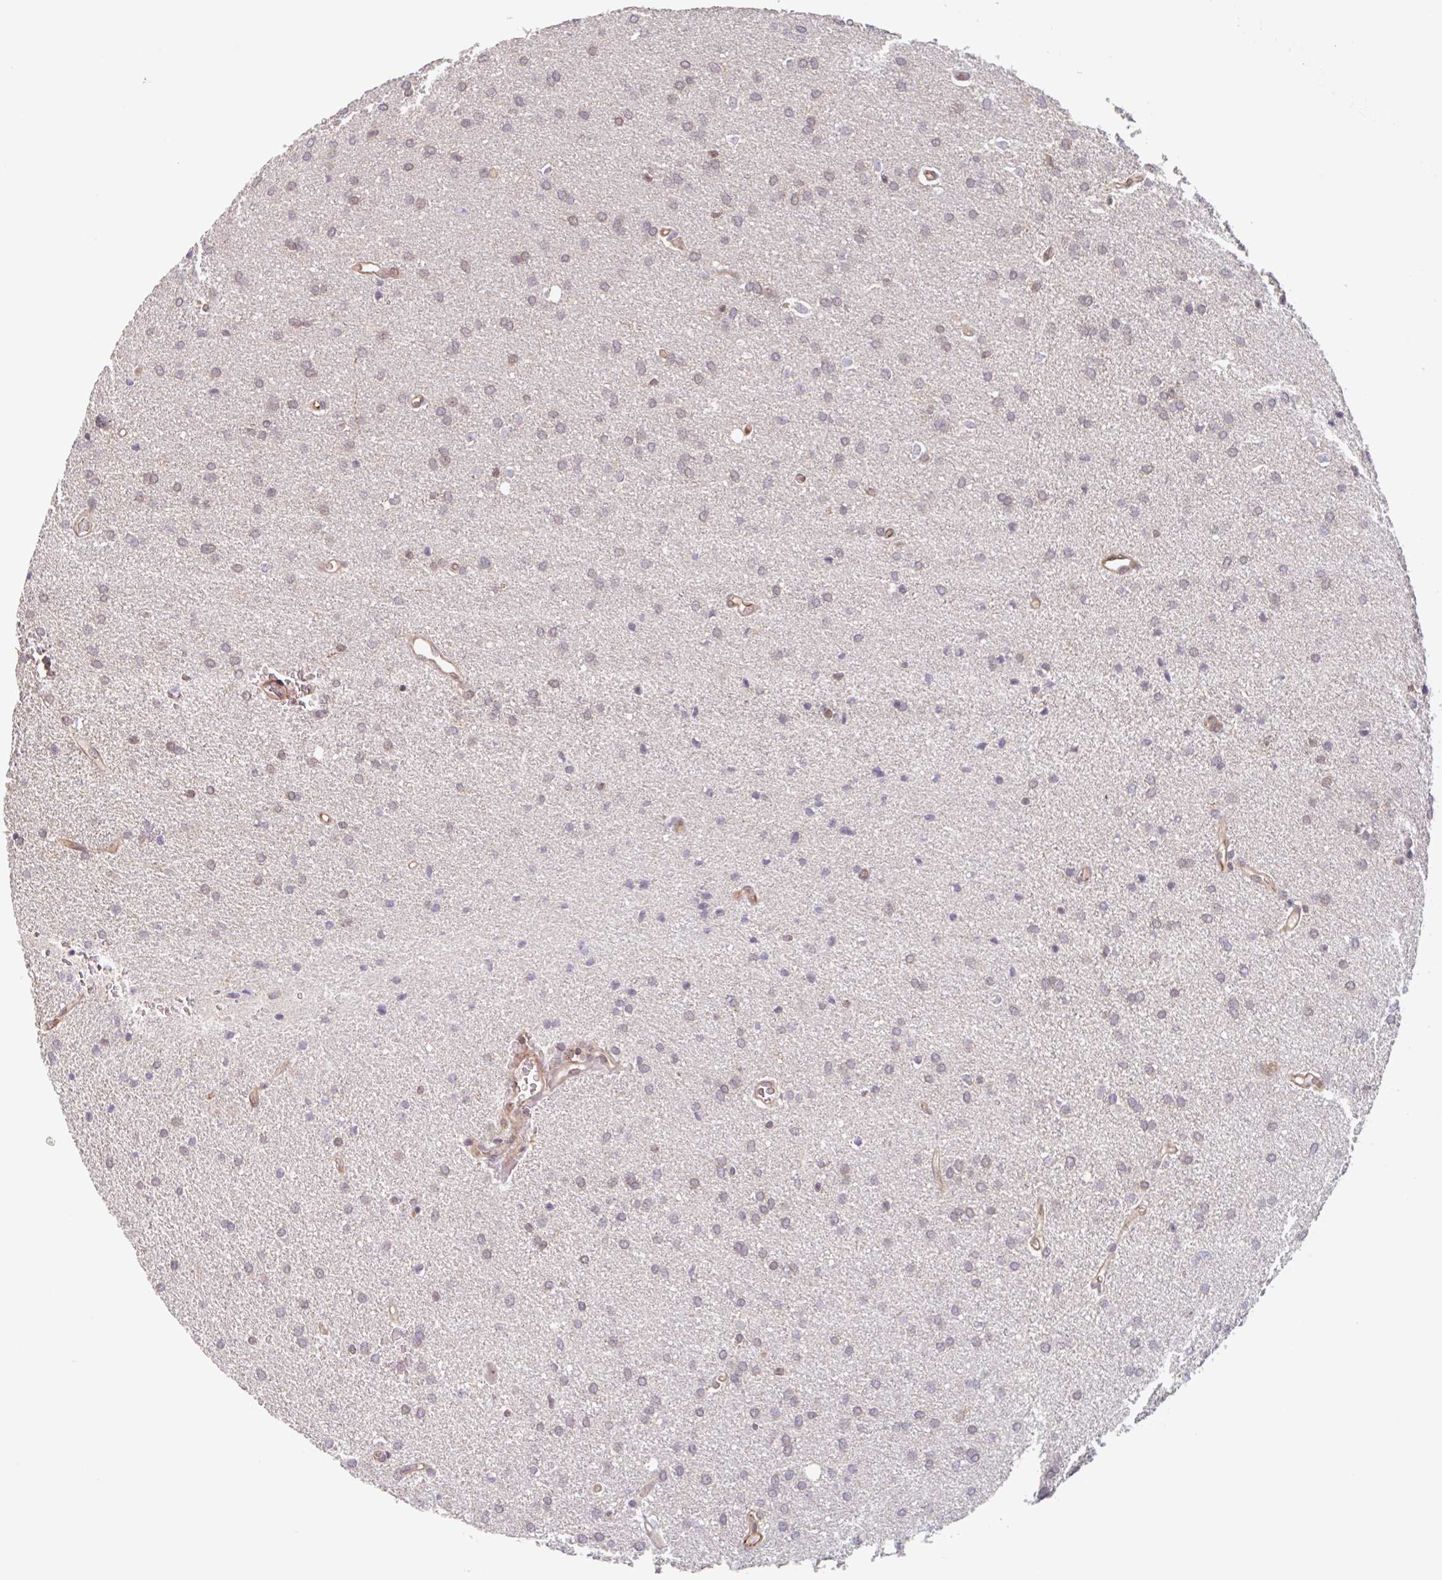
{"staining": {"intensity": "negative", "quantity": "none", "location": "none"}, "tissue": "glioma", "cell_type": "Tumor cells", "image_type": "cancer", "snomed": [{"axis": "morphology", "description": "Glioma, malignant, Low grade"}, {"axis": "topography", "description": "Brain"}], "caption": "The immunohistochemistry histopathology image has no significant expression in tumor cells of glioma tissue. (Stains: DAB (3,3'-diaminobenzidine) immunohistochemistry (IHC) with hematoxylin counter stain, Microscopy: brightfield microscopy at high magnification).", "gene": "NUB1", "patient": {"sex": "female", "age": 34}}